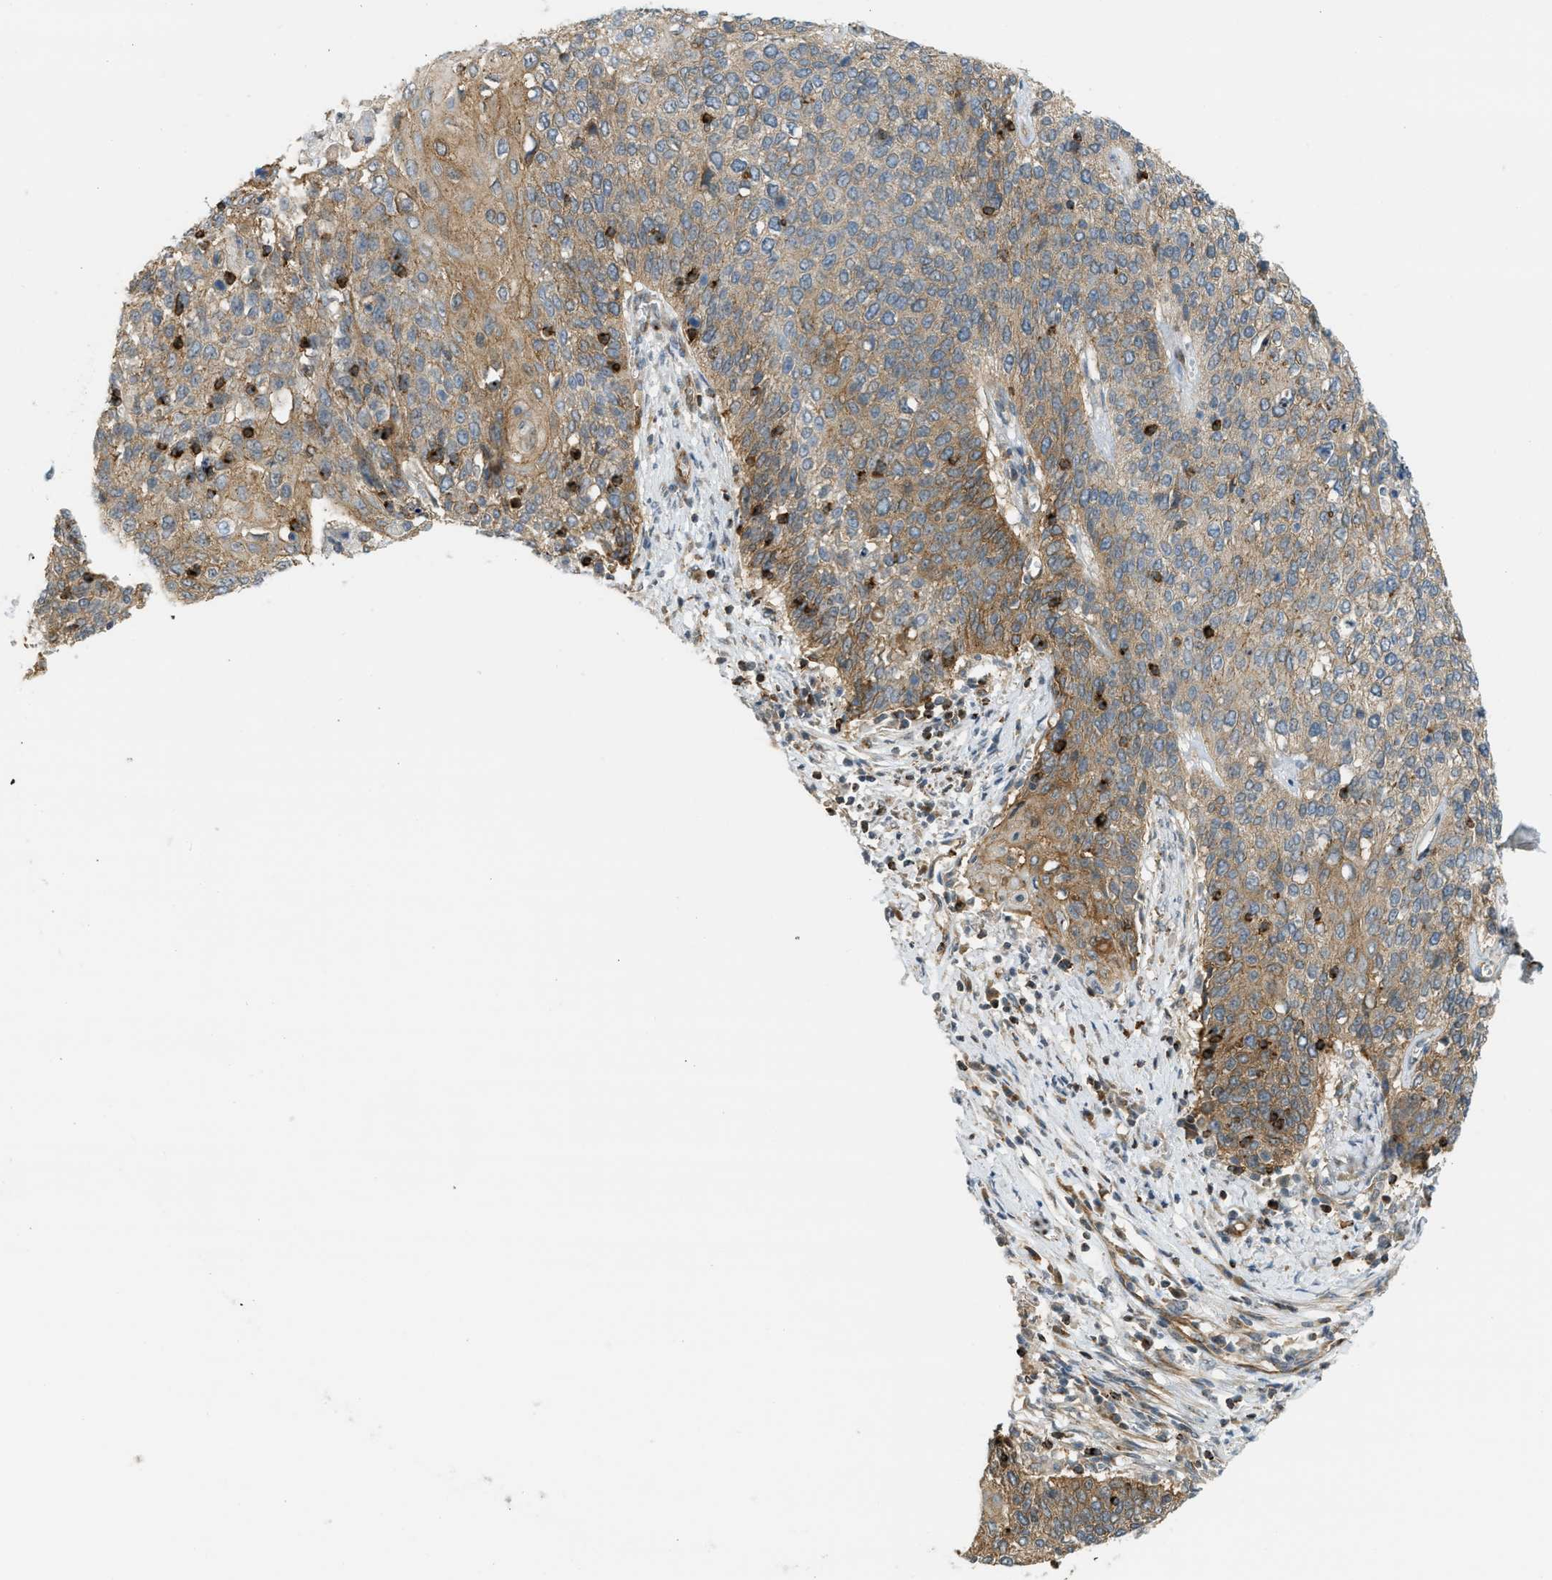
{"staining": {"intensity": "moderate", "quantity": ">75%", "location": "cytoplasmic/membranous"}, "tissue": "cervical cancer", "cell_type": "Tumor cells", "image_type": "cancer", "snomed": [{"axis": "morphology", "description": "Squamous cell carcinoma, NOS"}, {"axis": "topography", "description": "Cervix"}], "caption": "Immunohistochemistry (DAB) staining of human cervical cancer (squamous cell carcinoma) shows moderate cytoplasmic/membranous protein expression in about >75% of tumor cells. The staining is performed using DAB (3,3'-diaminobenzidine) brown chromogen to label protein expression. The nuclei are counter-stained blue using hematoxylin.", "gene": "KIAA1671", "patient": {"sex": "female", "age": 39}}